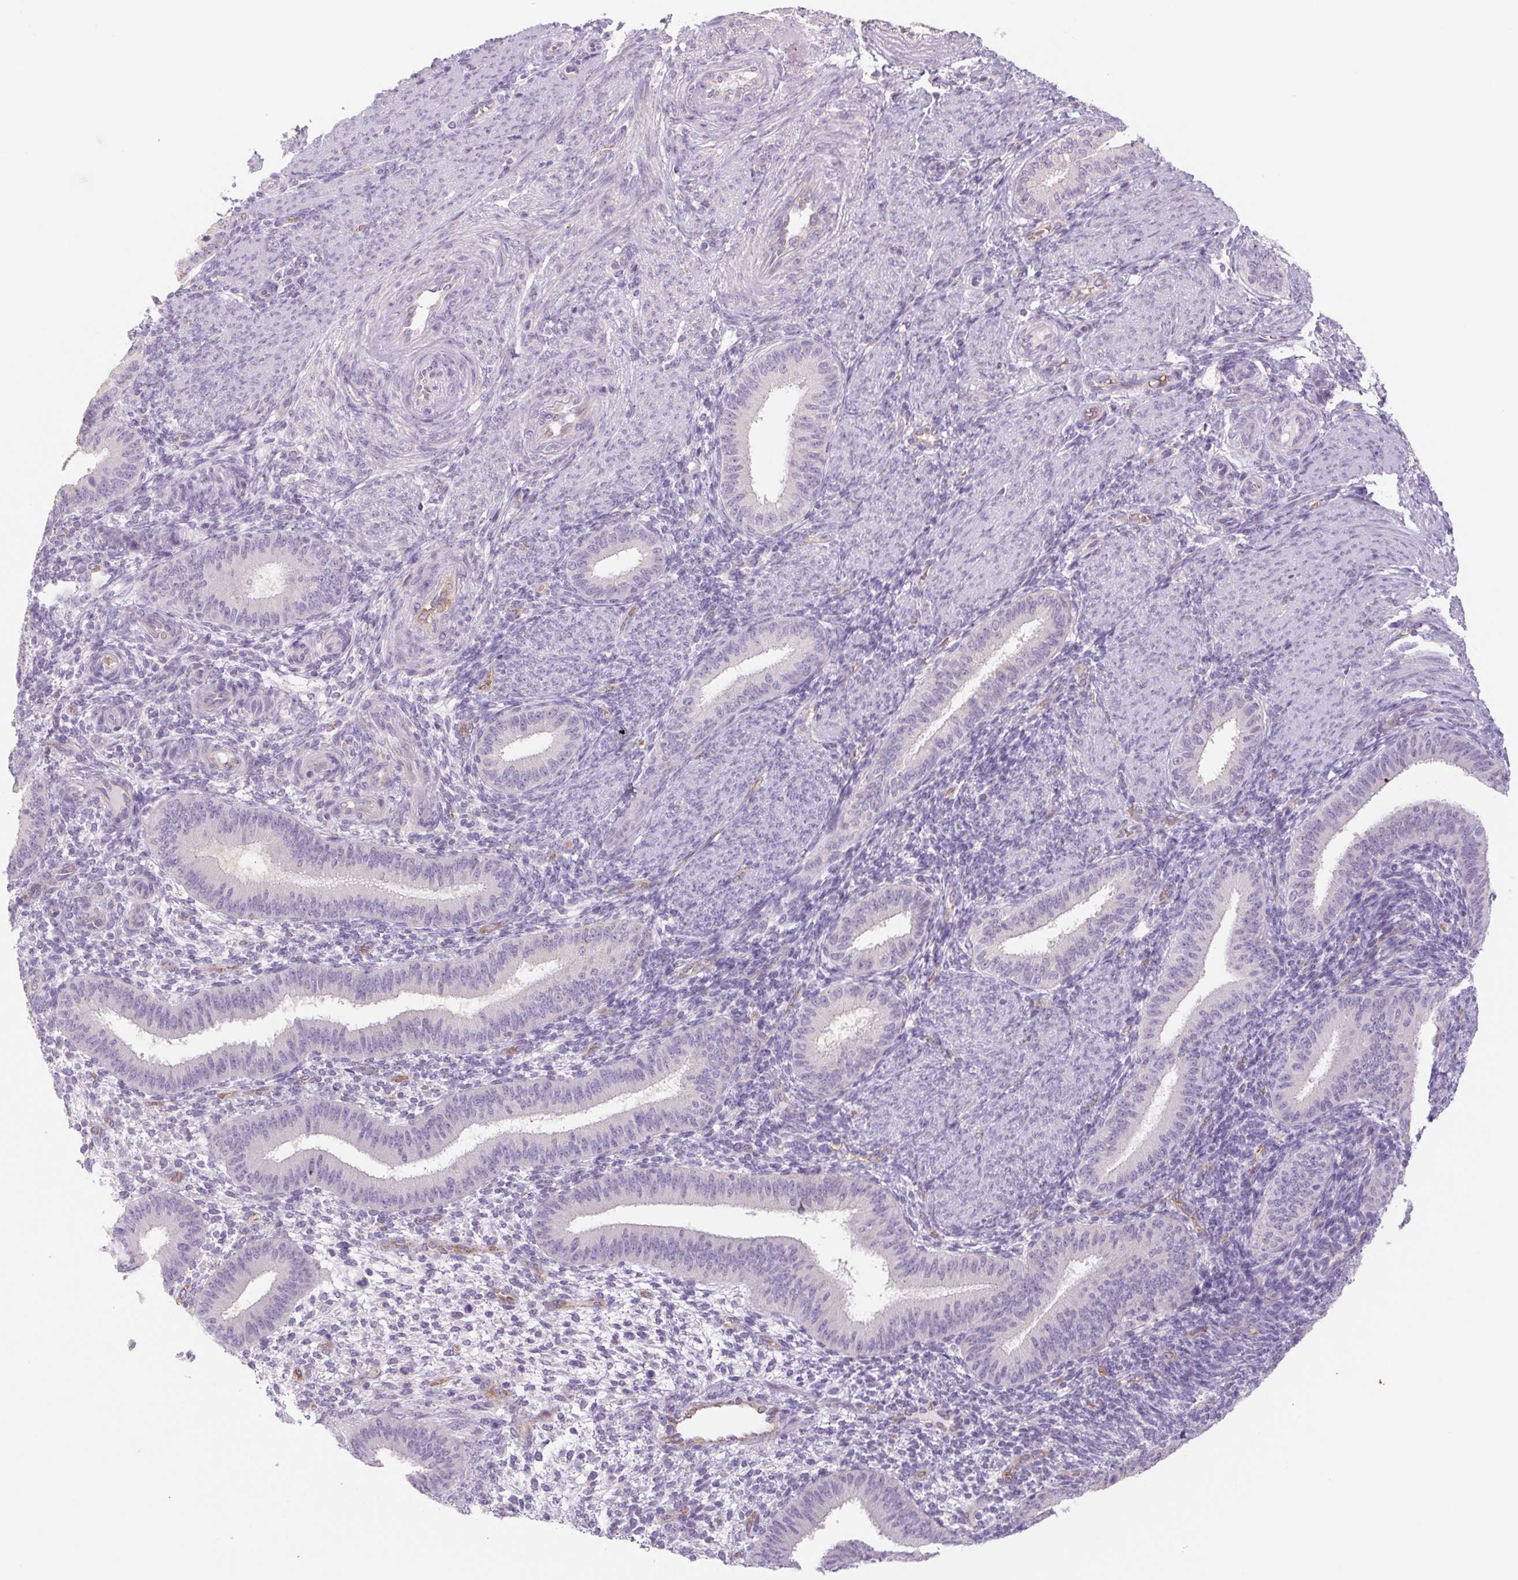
{"staining": {"intensity": "negative", "quantity": "none", "location": "none"}, "tissue": "endometrium", "cell_type": "Cells in endometrial stroma", "image_type": "normal", "snomed": [{"axis": "morphology", "description": "Normal tissue, NOS"}, {"axis": "topography", "description": "Endometrium"}], "caption": "This is an immunohistochemistry photomicrograph of normal human endometrium. There is no positivity in cells in endometrial stroma.", "gene": "IGFL3", "patient": {"sex": "female", "age": 39}}